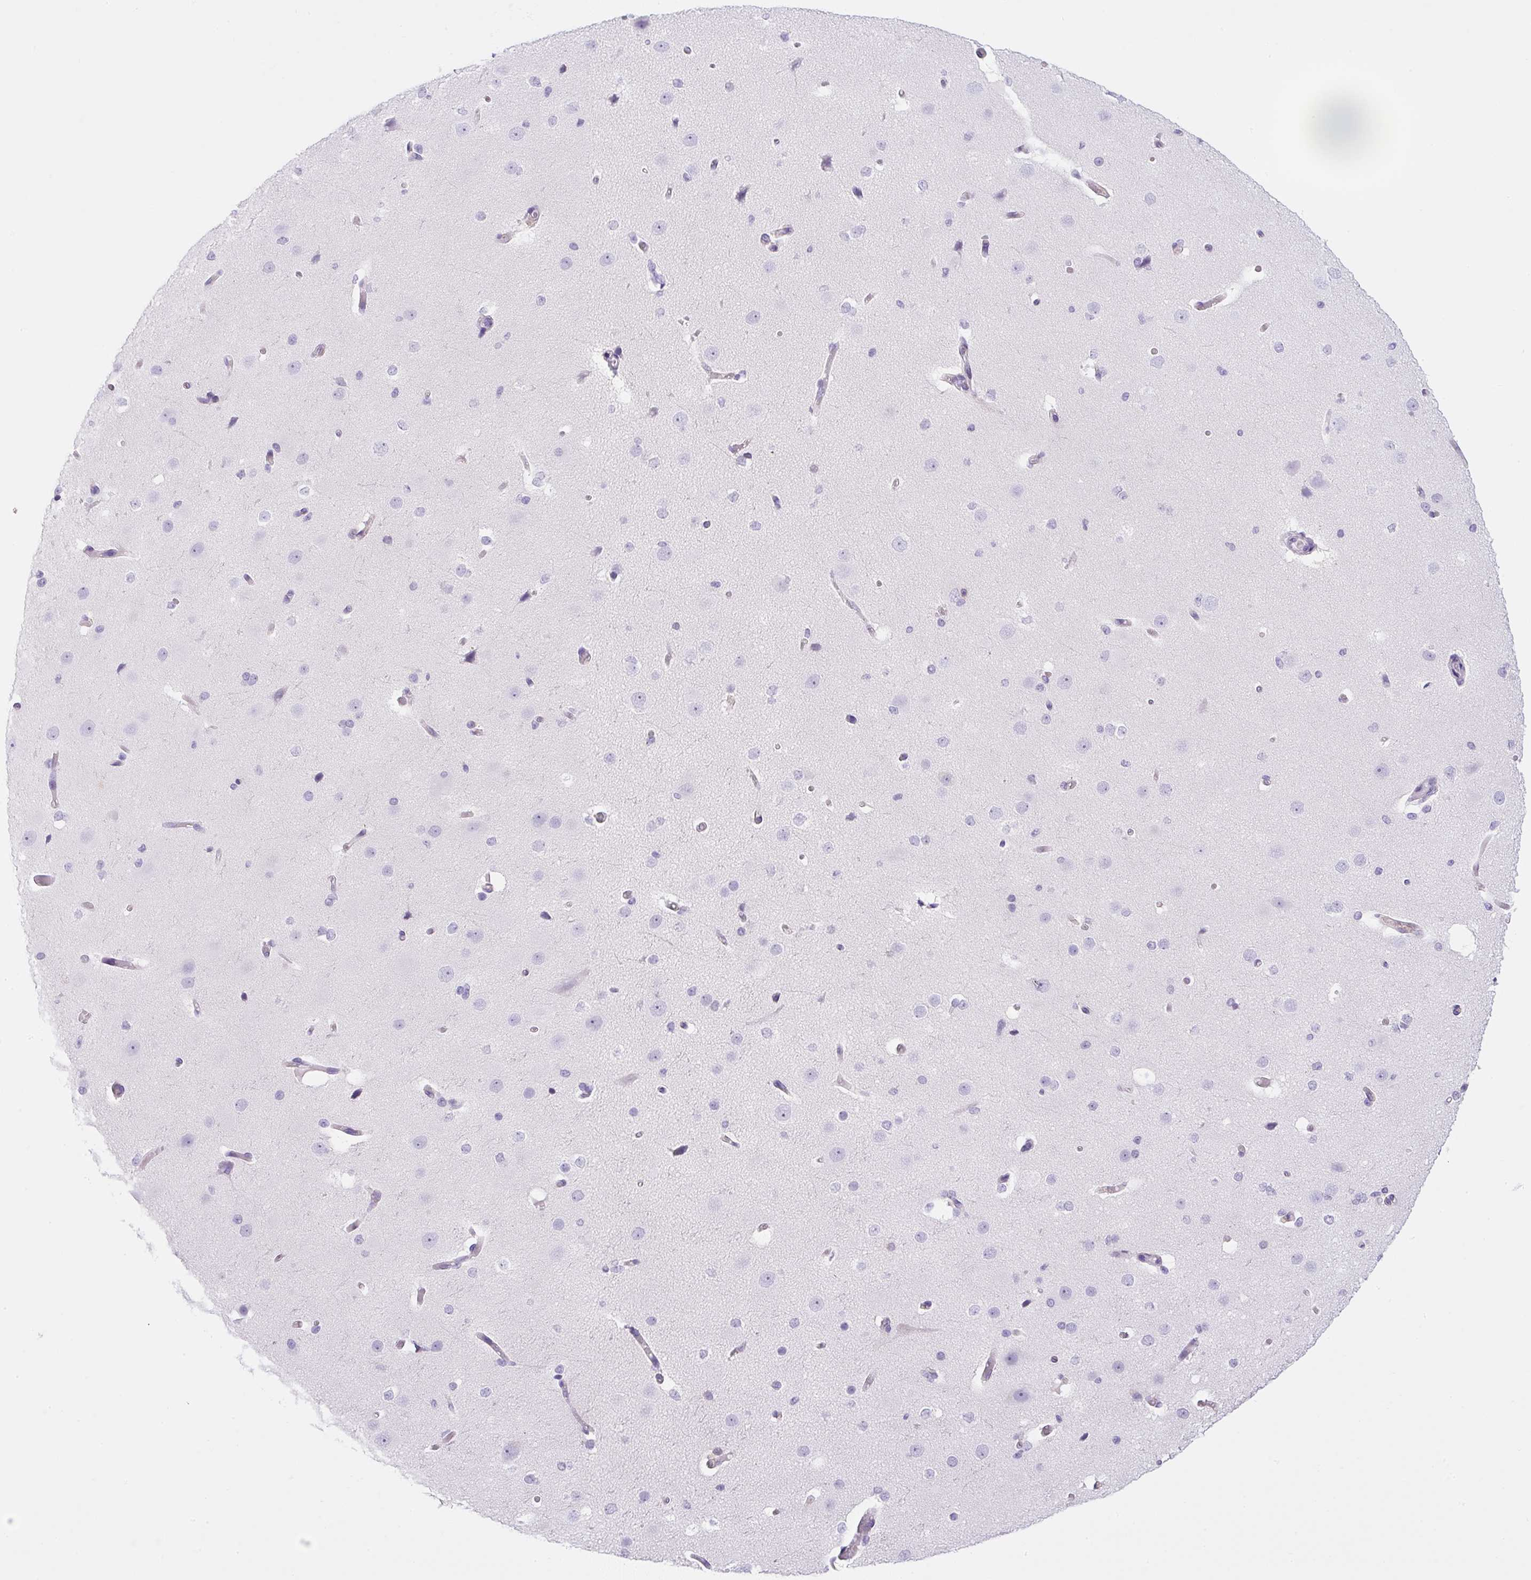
{"staining": {"intensity": "negative", "quantity": "none", "location": "none"}, "tissue": "cerebral cortex", "cell_type": "Endothelial cells", "image_type": "normal", "snomed": [{"axis": "morphology", "description": "Normal tissue, NOS"}, {"axis": "morphology", "description": "Inflammation, NOS"}, {"axis": "topography", "description": "Cerebral cortex"}], "caption": "Immunohistochemistry (IHC) of normal human cerebral cortex exhibits no staining in endothelial cells. (Stains: DAB IHC with hematoxylin counter stain, Microscopy: brightfield microscopy at high magnification).", "gene": "PIP5KL1", "patient": {"sex": "male", "age": 6}}